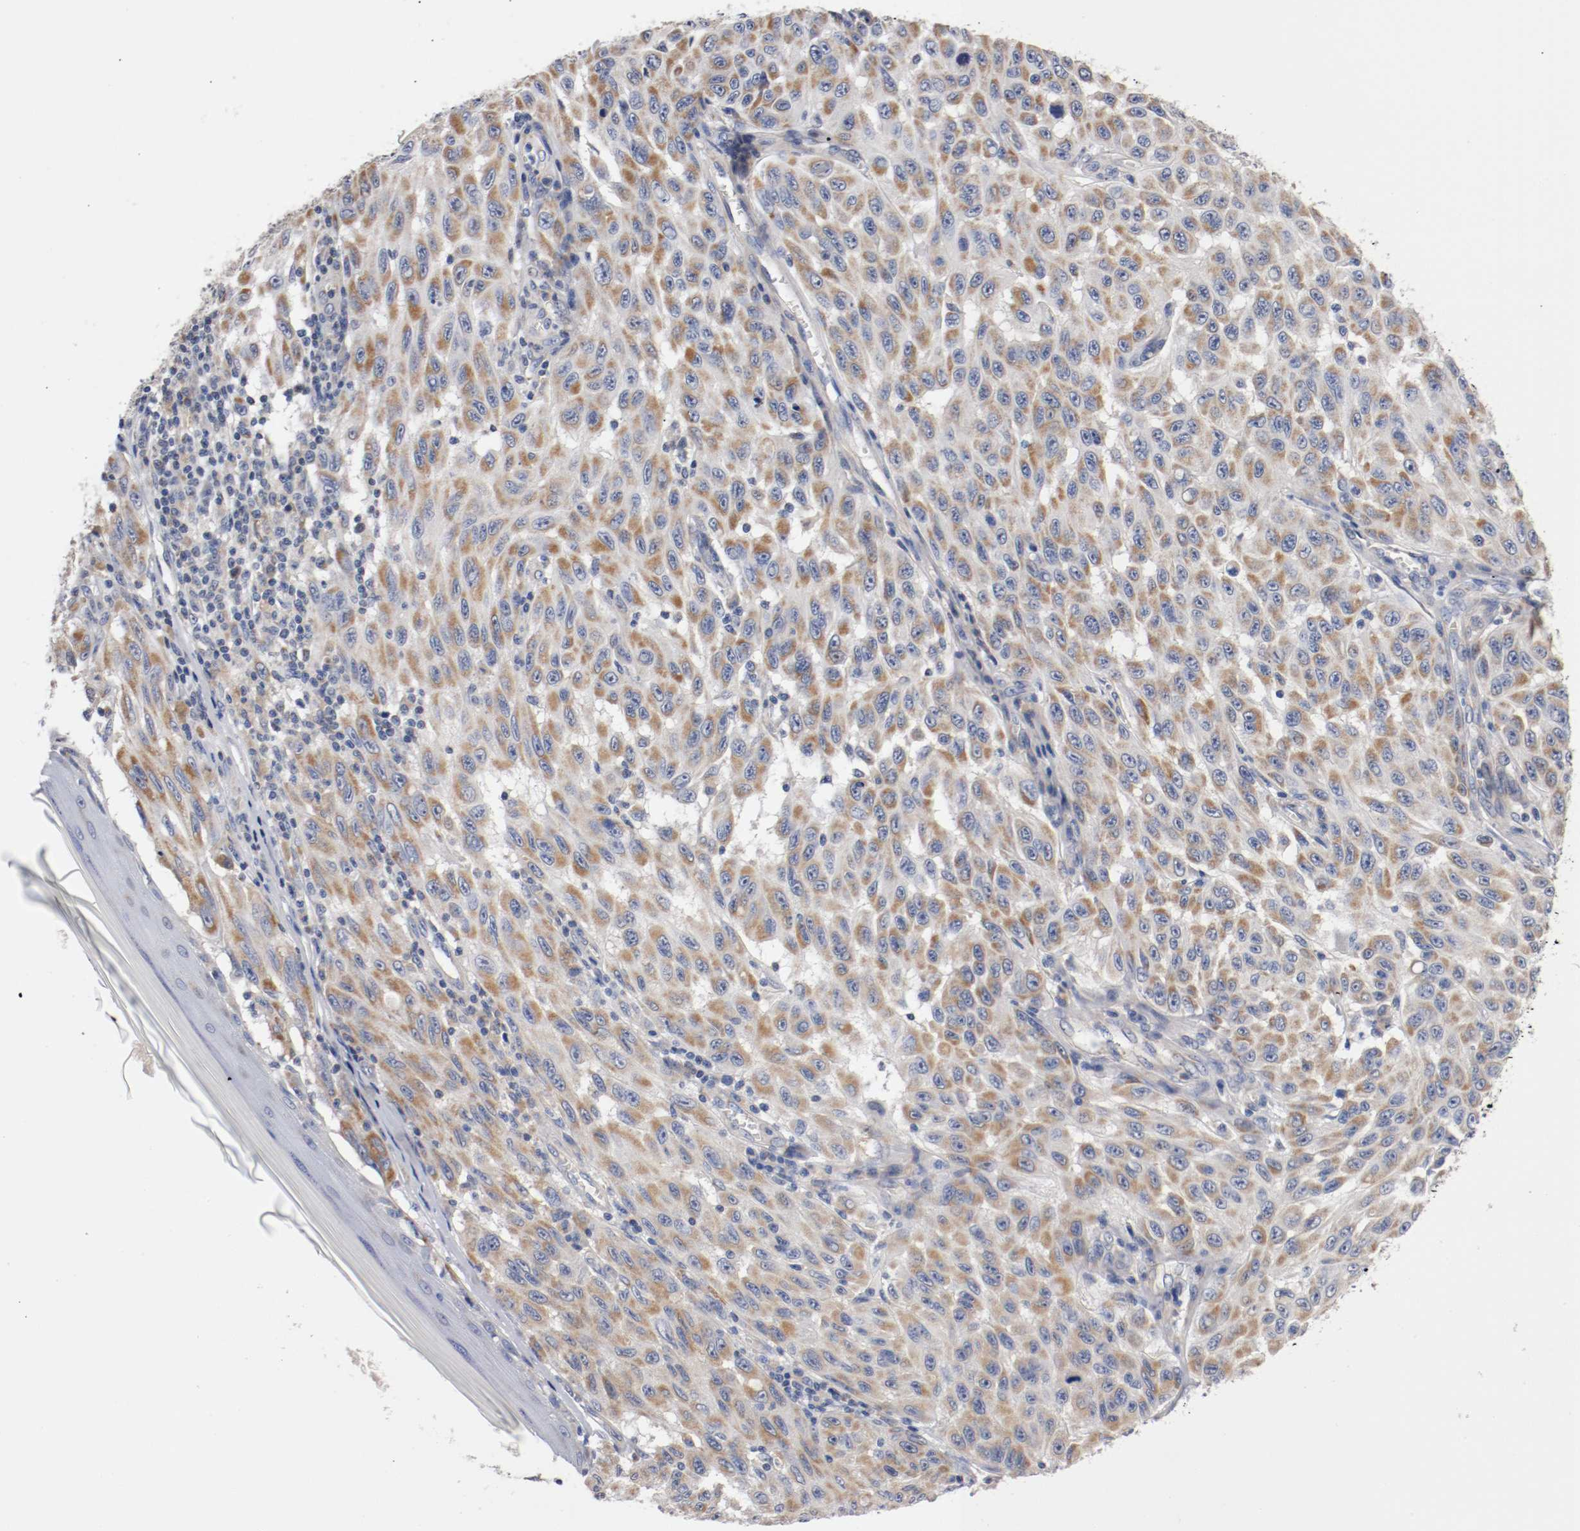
{"staining": {"intensity": "weak", "quantity": ">75%", "location": "cytoplasmic/membranous"}, "tissue": "melanoma", "cell_type": "Tumor cells", "image_type": "cancer", "snomed": [{"axis": "morphology", "description": "Malignant melanoma, NOS"}, {"axis": "topography", "description": "Skin"}], "caption": "IHC of melanoma reveals low levels of weak cytoplasmic/membranous positivity in approximately >75% of tumor cells.", "gene": "PCSK6", "patient": {"sex": "male", "age": 30}}